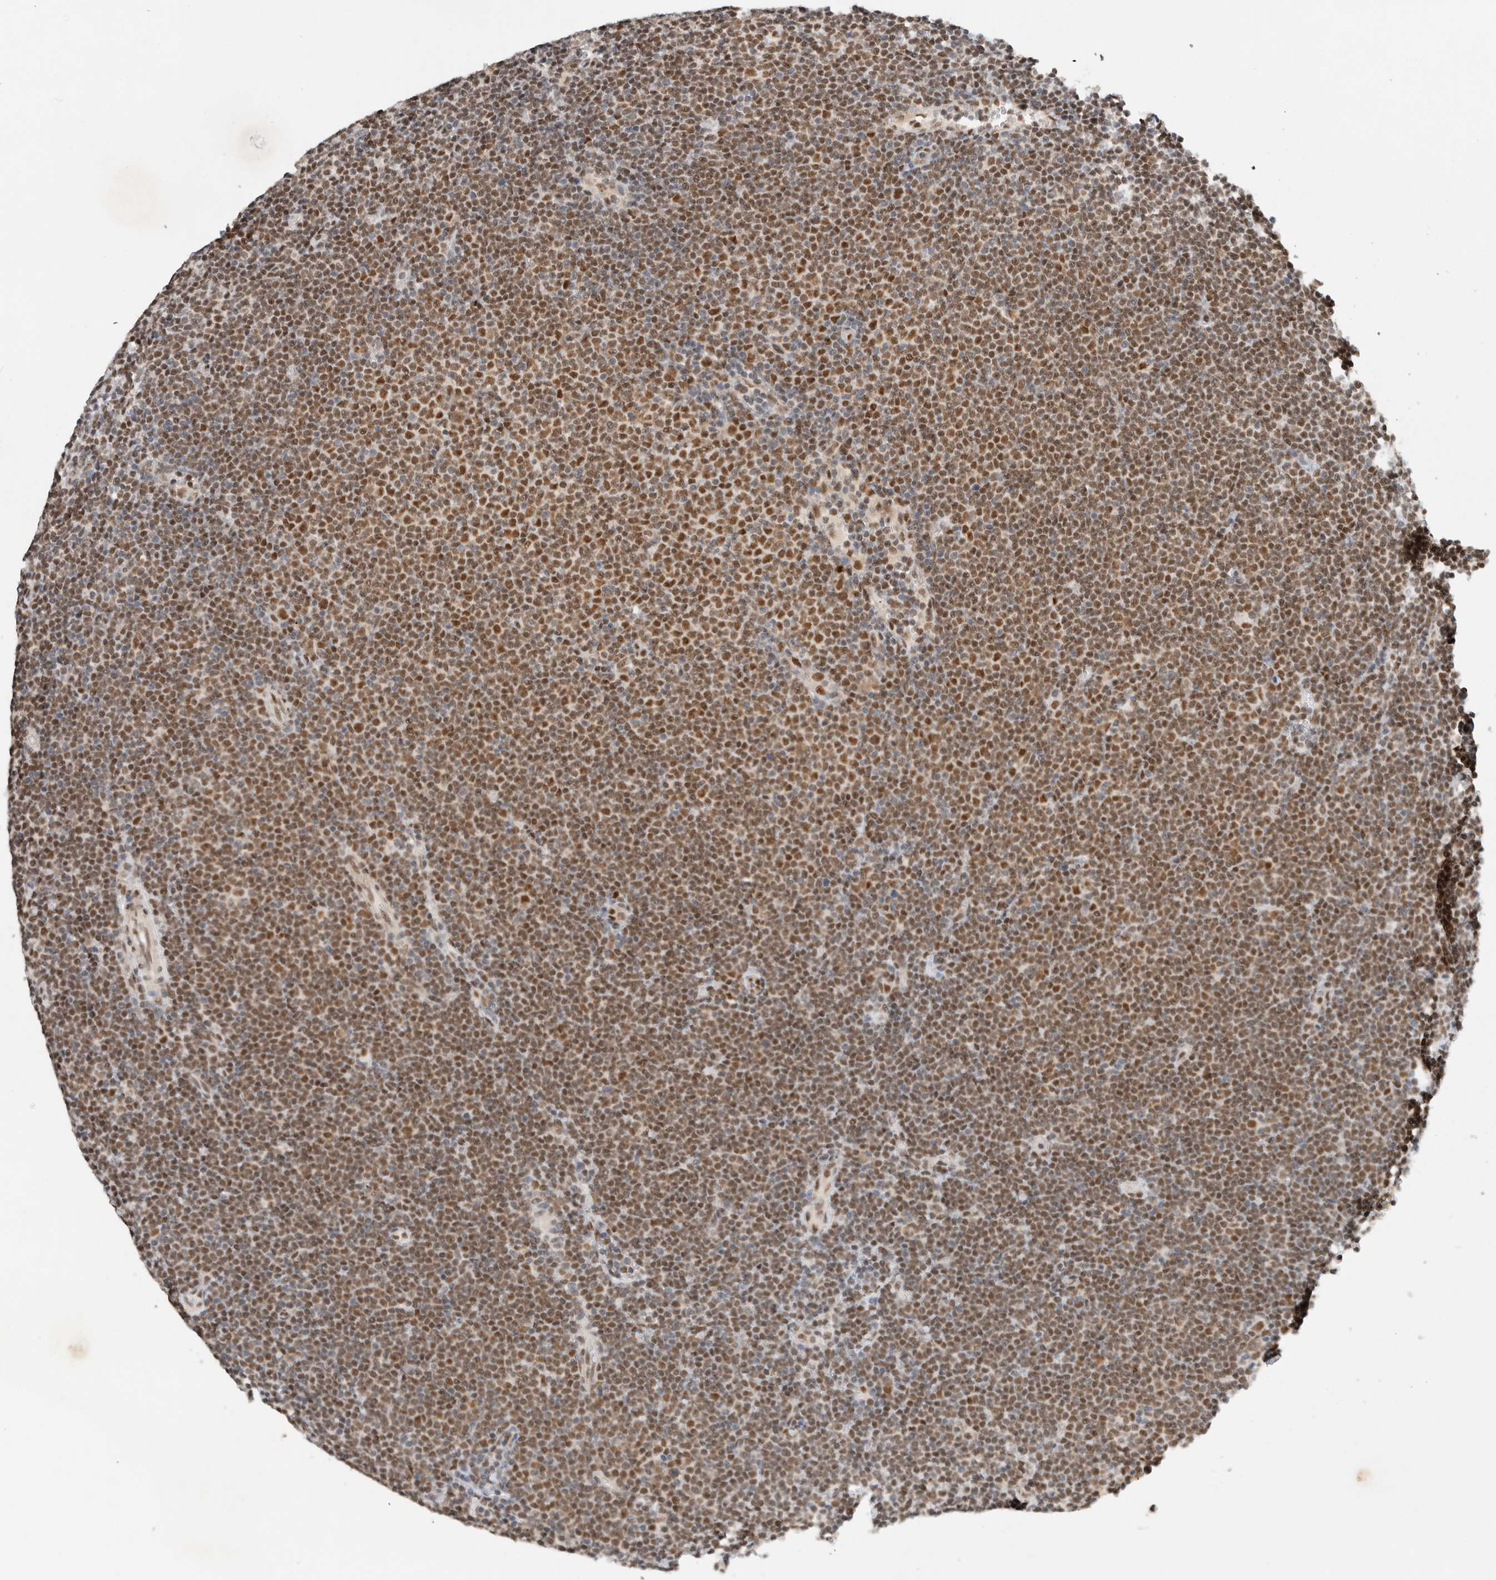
{"staining": {"intensity": "moderate", "quantity": ">75%", "location": "nuclear"}, "tissue": "lymphoma", "cell_type": "Tumor cells", "image_type": "cancer", "snomed": [{"axis": "morphology", "description": "Malignant lymphoma, non-Hodgkin's type, Low grade"}, {"axis": "topography", "description": "Lymph node"}], "caption": "Malignant lymphoma, non-Hodgkin's type (low-grade) stained with DAB IHC demonstrates medium levels of moderate nuclear expression in about >75% of tumor cells. (IHC, brightfield microscopy, high magnification).", "gene": "GTF2I", "patient": {"sex": "female", "age": 53}}